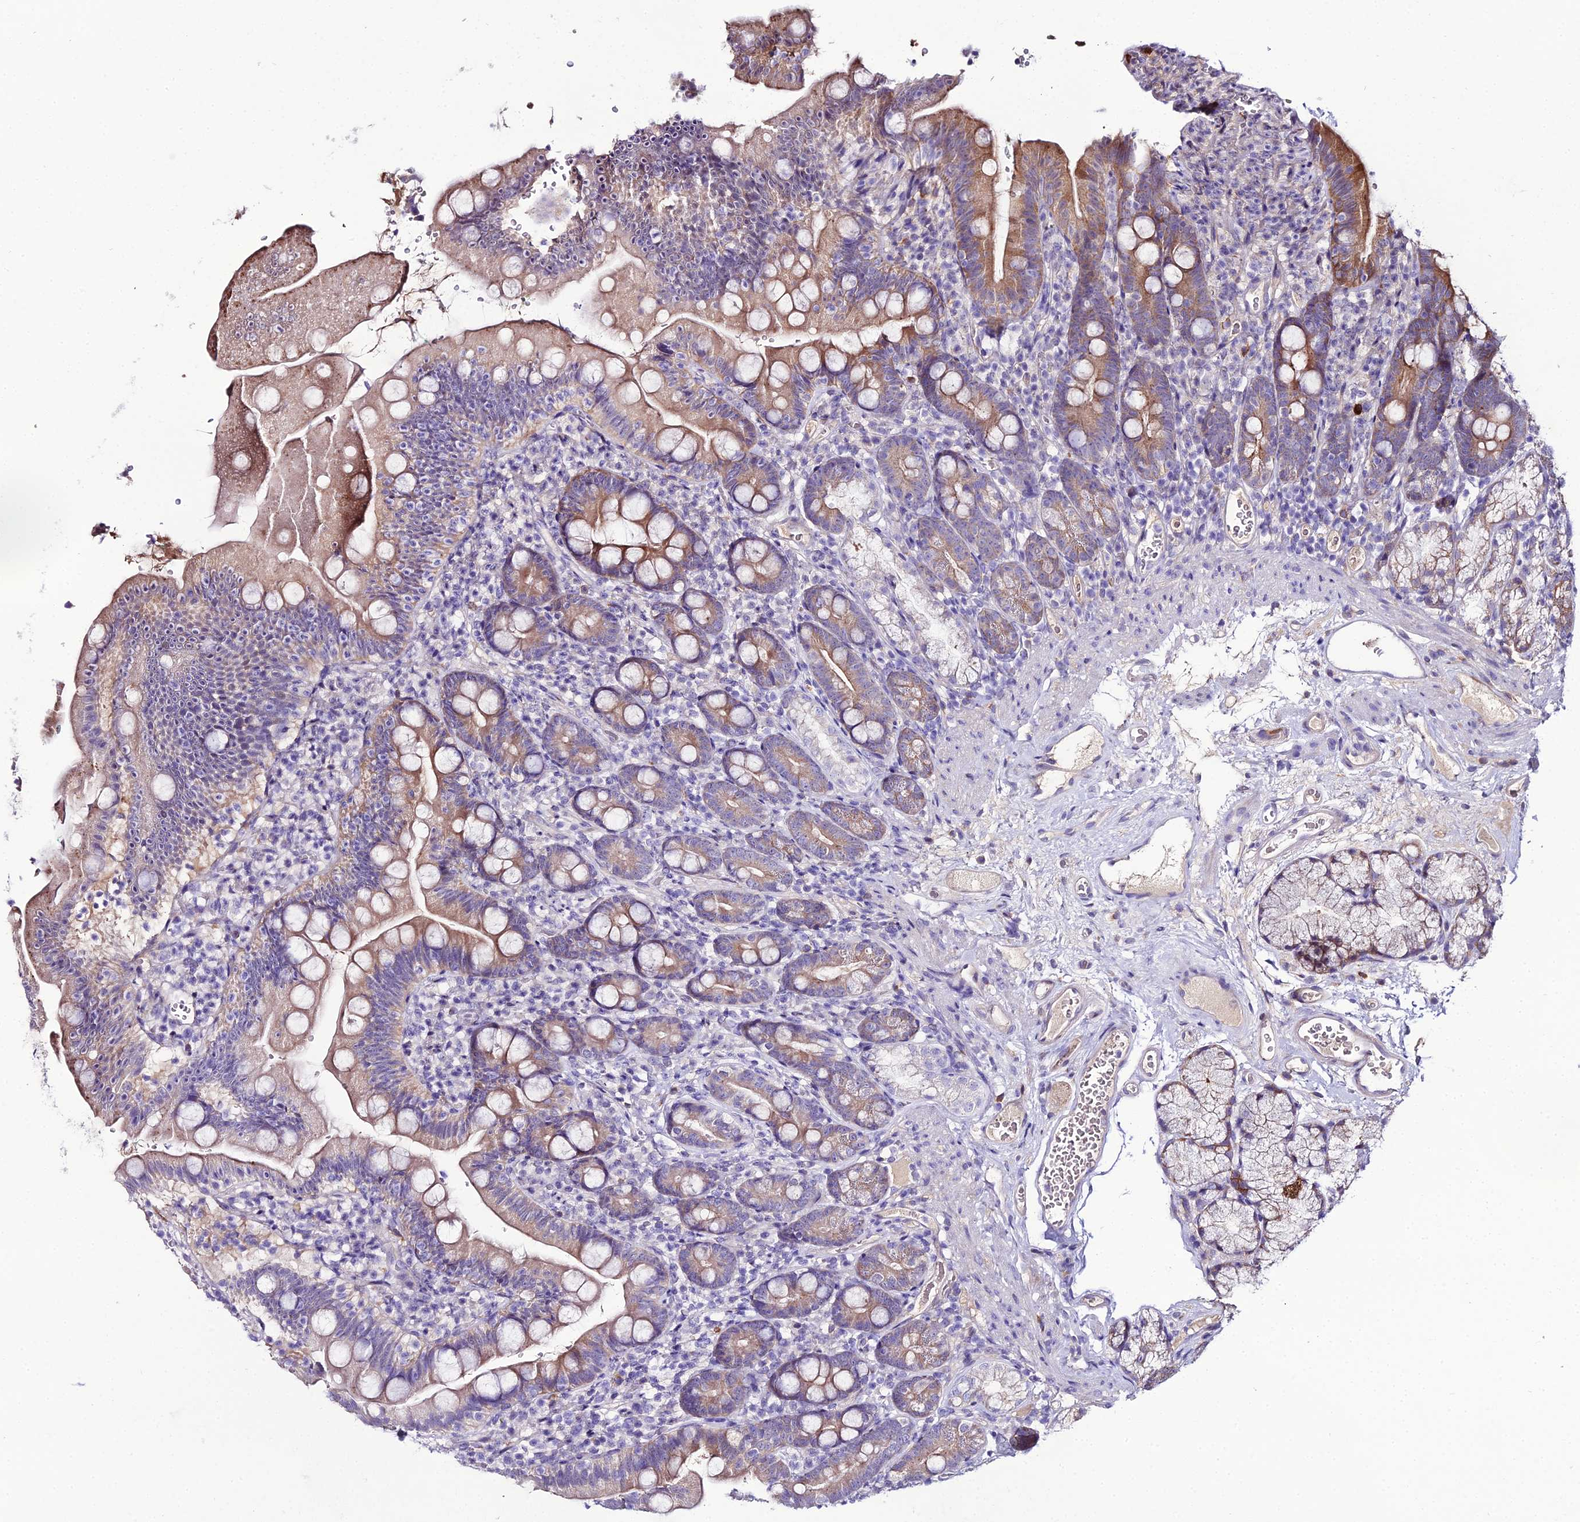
{"staining": {"intensity": "moderate", "quantity": "25%-75%", "location": "cytoplasmic/membranous"}, "tissue": "duodenum", "cell_type": "Glandular cells", "image_type": "normal", "snomed": [{"axis": "morphology", "description": "Normal tissue, NOS"}, {"axis": "topography", "description": "Duodenum"}], "caption": "The immunohistochemical stain shows moderate cytoplasmic/membranous expression in glandular cells of unremarkable duodenum. Using DAB (brown) and hematoxylin (blue) stains, captured at high magnification using brightfield microscopy.", "gene": "MB21D2", "patient": {"sex": "female", "age": 67}}